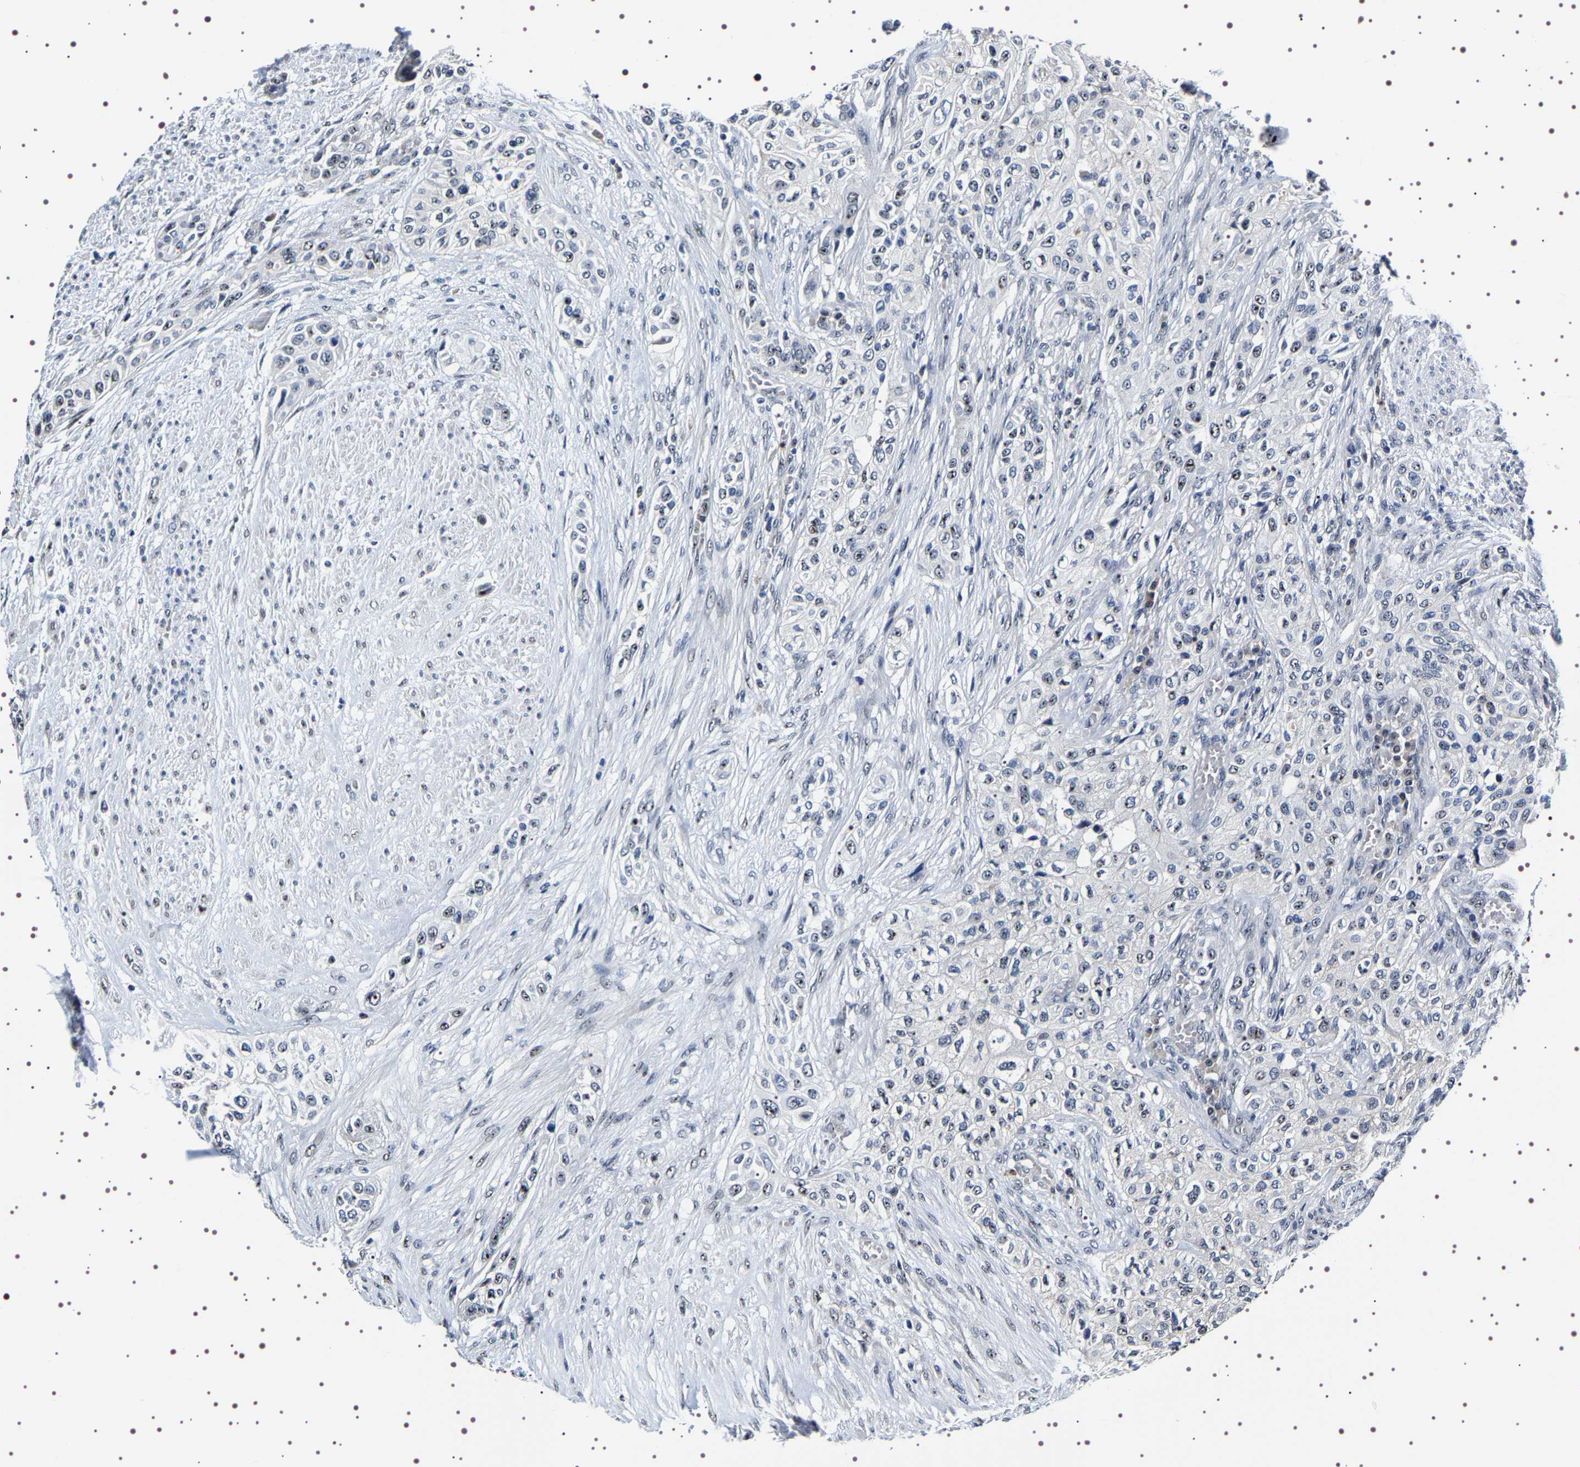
{"staining": {"intensity": "weak", "quantity": "<25%", "location": "nuclear"}, "tissue": "urothelial cancer", "cell_type": "Tumor cells", "image_type": "cancer", "snomed": [{"axis": "morphology", "description": "Urothelial carcinoma, High grade"}, {"axis": "topography", "description": "Urinary bladder"}], "caption": "IHC micrograph of neoplastic tissue: human urothelial carcinoma (high-grade) stained with DAB (3,3'-diaminobenzidine) exhibits no significant protein expression in tumor cells.", "gene": "GNL3", "patient": {"sex": "male", "age": 74}}